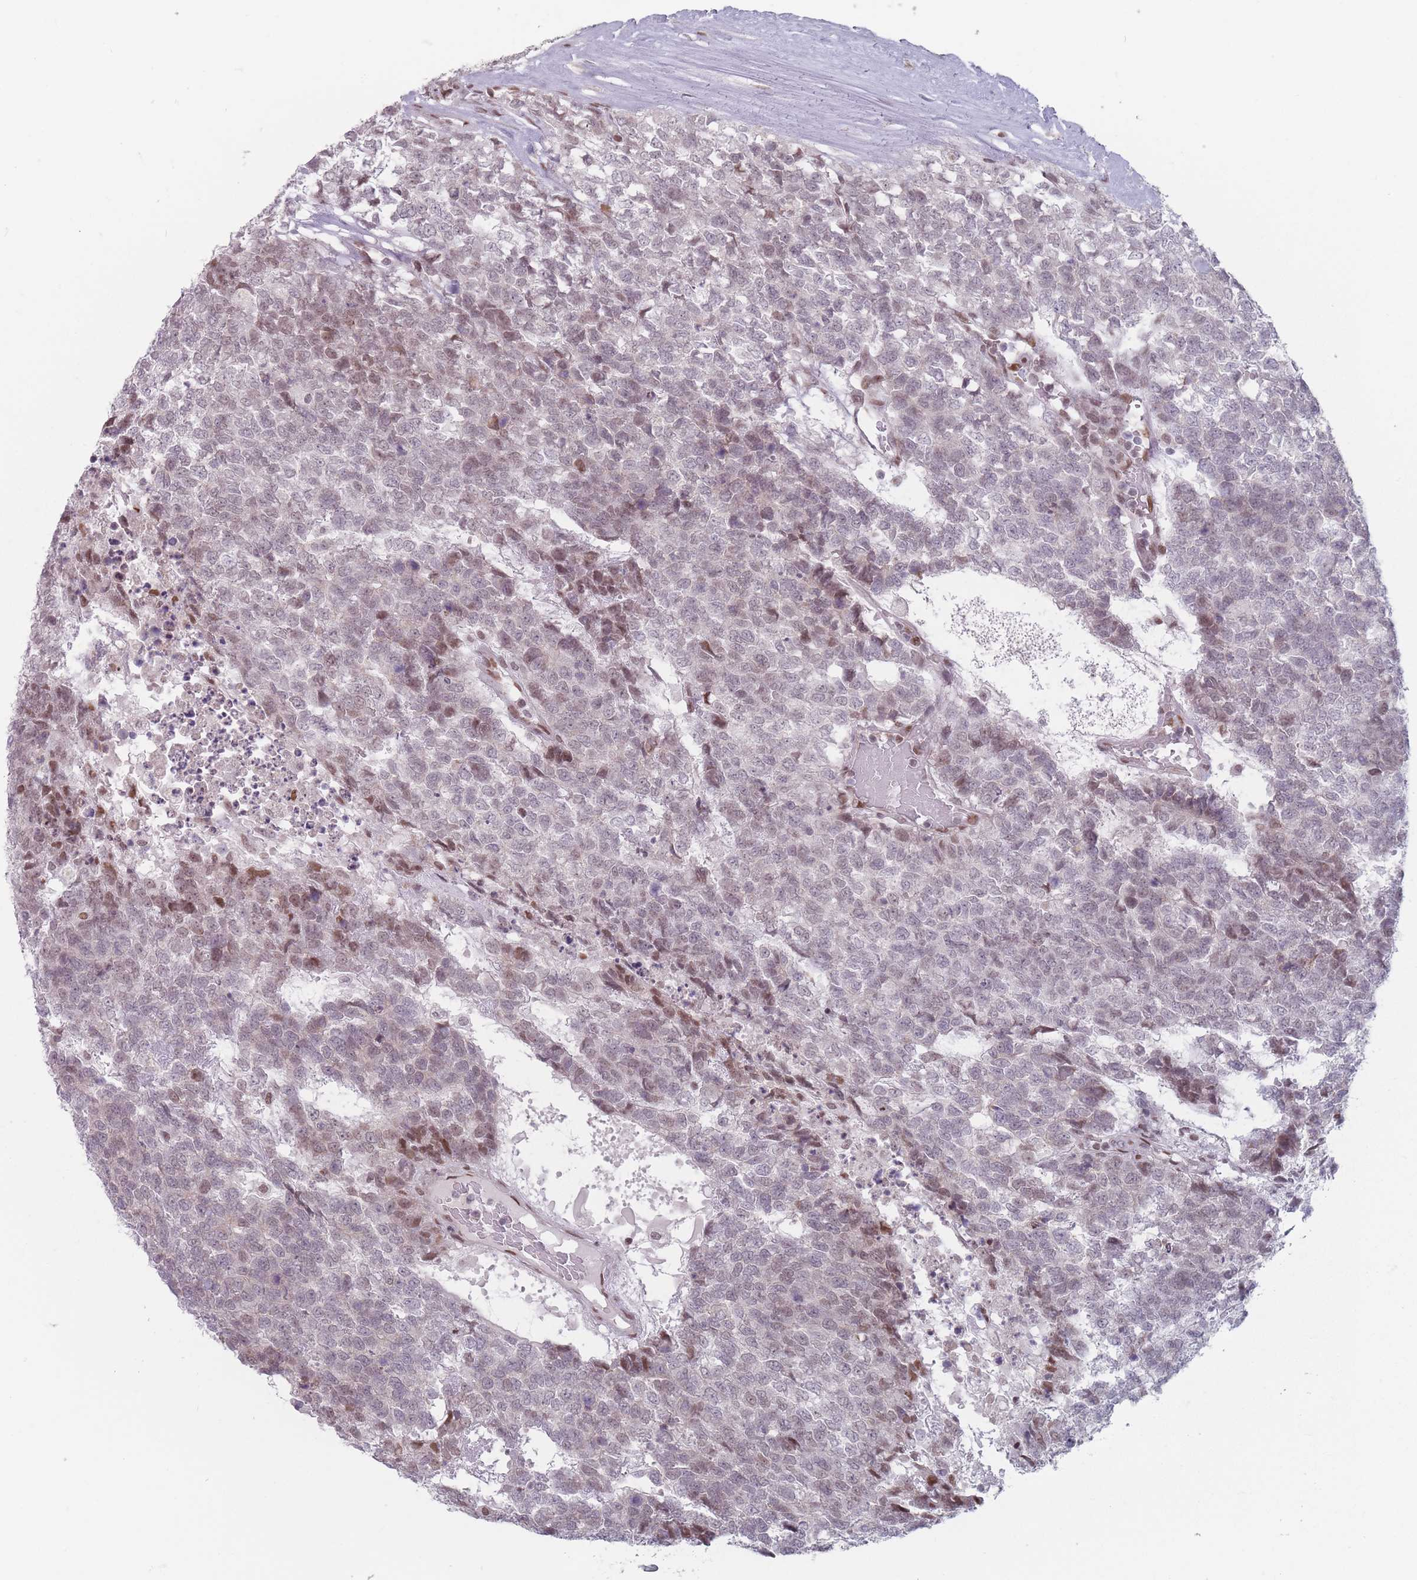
{"staining": {"intensity": "moderate", "quantity": "<25%", "location": "nuclear"}, "tissue": "testis cancer", "cell_type": "Tumor cells", "image_type": "cancer", "snomed": [{"axis": "morphology", "description": "Carcinoma, Embryonal, NOS"}, {"axis": "topography", "description": "Testis"}], "caption": "Immunohistochemistry staining of testis embryonal carcinoma, which reveals low levels of moderate nuclear positivity in approximately <25% of tumor cells indicating moderate nuclear protein expression. The staining was performed using DAB (3,3'-diaminobenzidine) (brown) for protein detection and nuclei were counterstained in hematoxylin (blue).", "gene": "SH3BGRL2", "patient": {"sex": "male", "age": 23}}